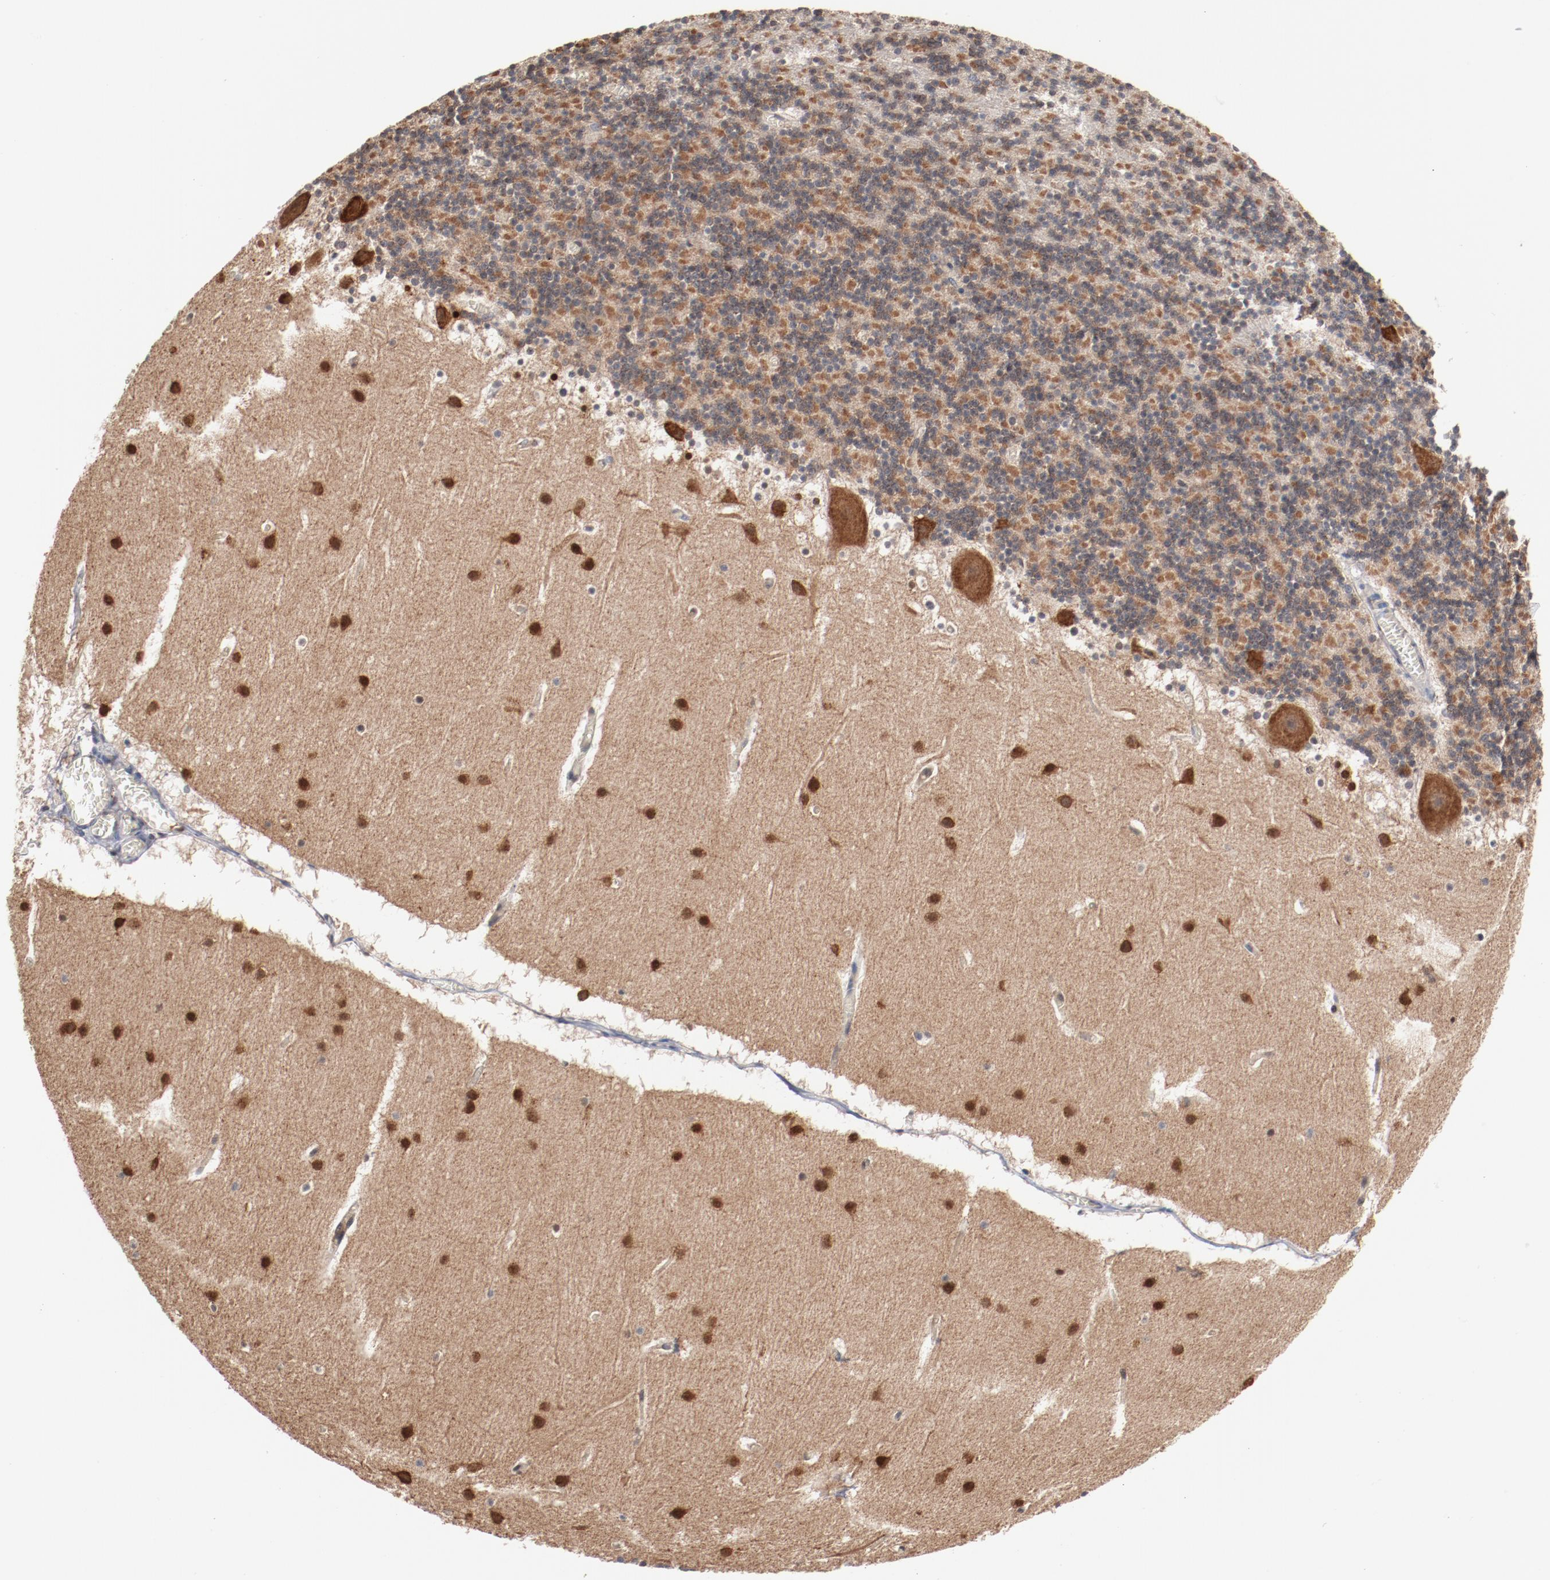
{"staining": {"intensity": "weak", "quantity": ">75%", "location": "cytoplasmic/membranous"}, "tissue": "cerebellum", "cell_type": "Cells in granular layer", "image_type": "normal", "snomed": [{"axis": "morphology", "description": "Normal tissue, NOS"}, {"axis": "topography", "description": "Cerebellum"}], "caption": "Weak cytoplasmic/membranous protein positivity is seen in approximately >75% of cells in granular layer in cerebellum. The staining is performed using DAB (3,3'-diaminobenzidine) brown chromogen to label protein expression. The nuclei are counter-stained blue using hematoxylin.", "gene": "RNASE11", "patient": {"sex": "male", "age": 45}}